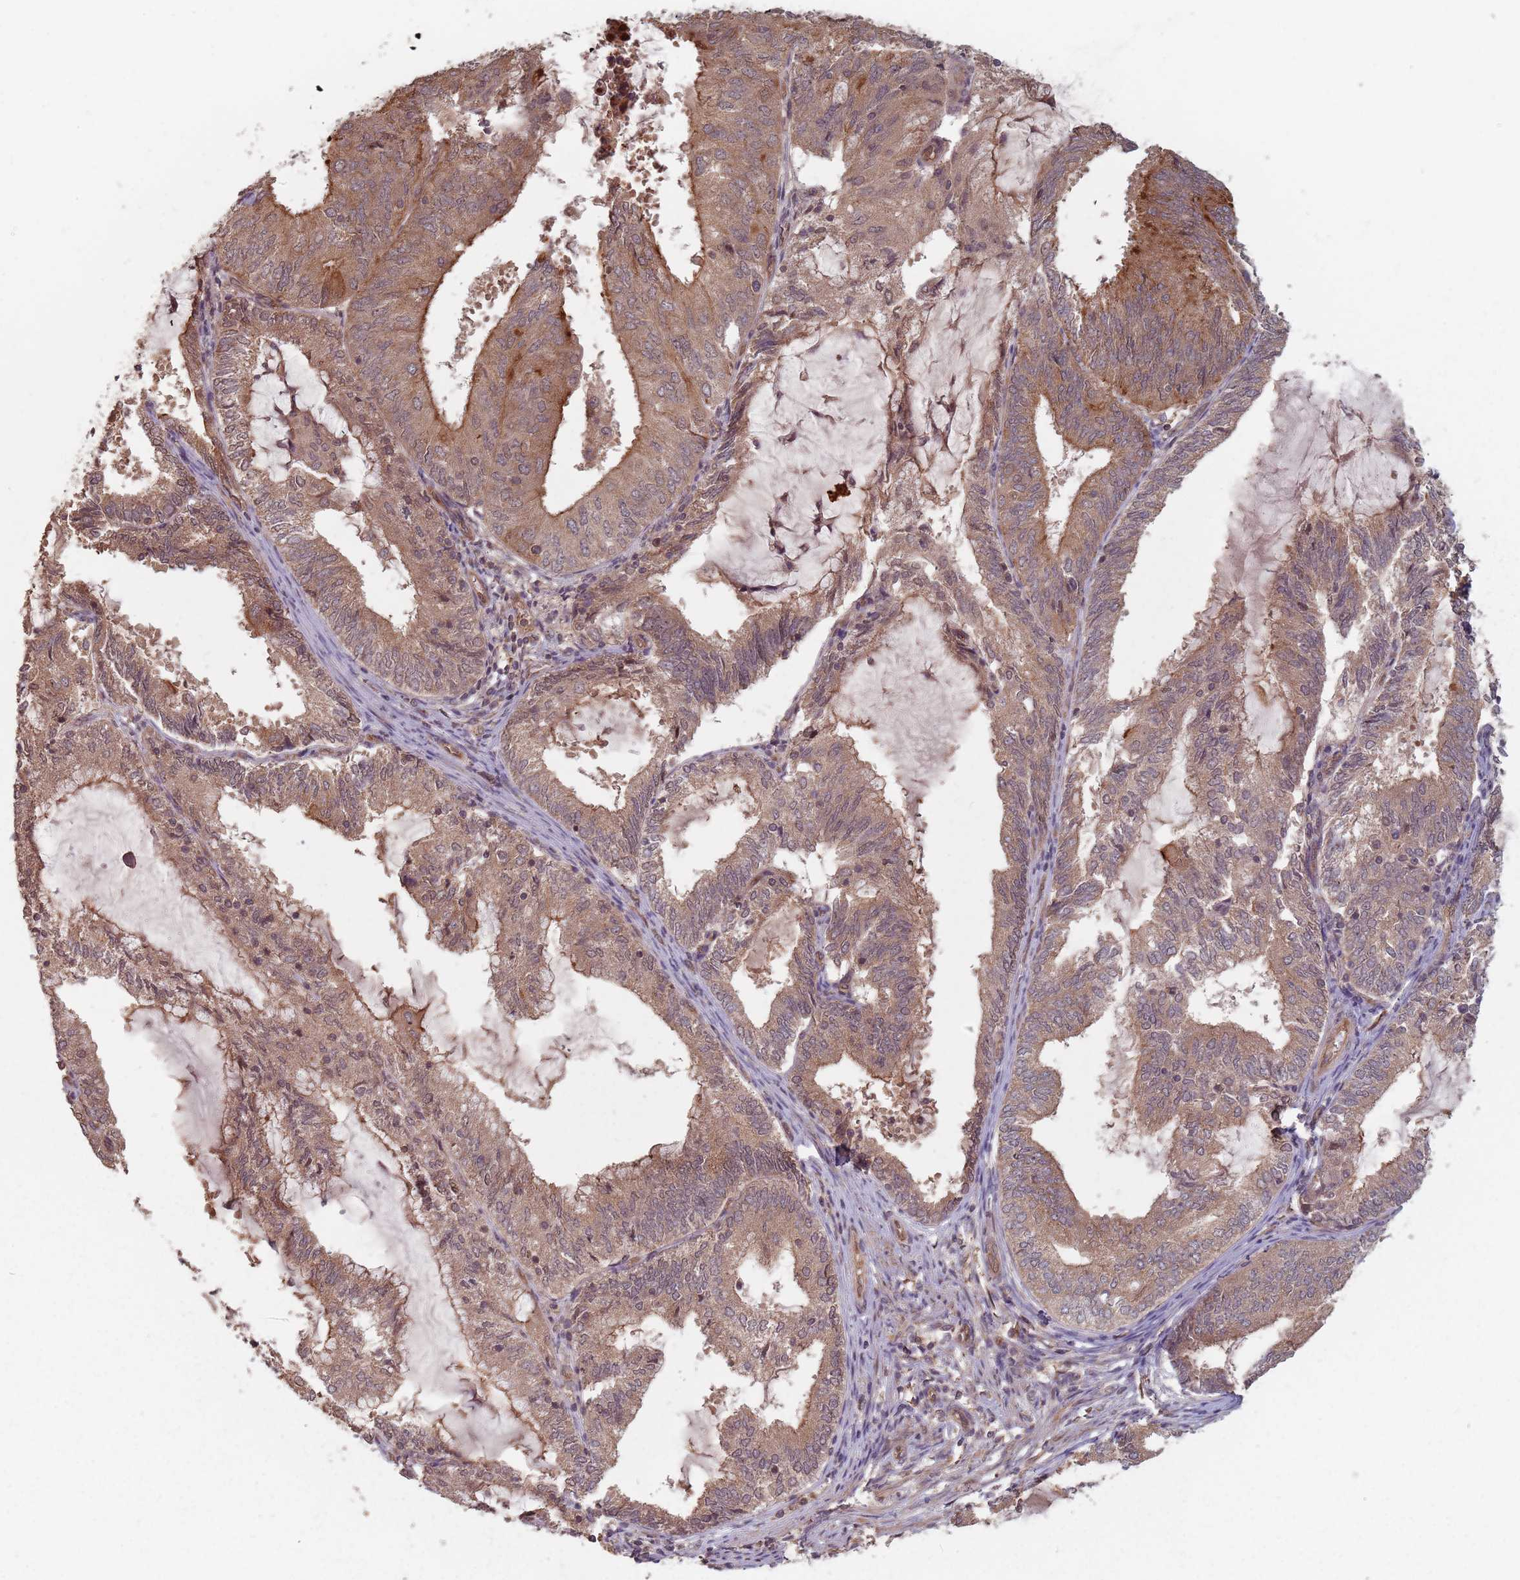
{"staining": {"intensity": "moderate", "quantity": ">75%", "location": "cytoplasmic/membranous"}, "tissue": "endometrial cancer", "cell_type": "Tumor cells", "image_type": "cancer", "snomed": [{"axis": "morphology", "description": "Adenocarcinoma, NOS"}, {"axis": "topography", "description": "Endometrium"}], "caption": "Human endometrial cancer stained with a brown dye reveals moderate cytoplasmic/membranous positive expression in approximately >75% of tumor cells.", "gene": "C3orf14", "patient": {"sex": "female", "age": 81}}